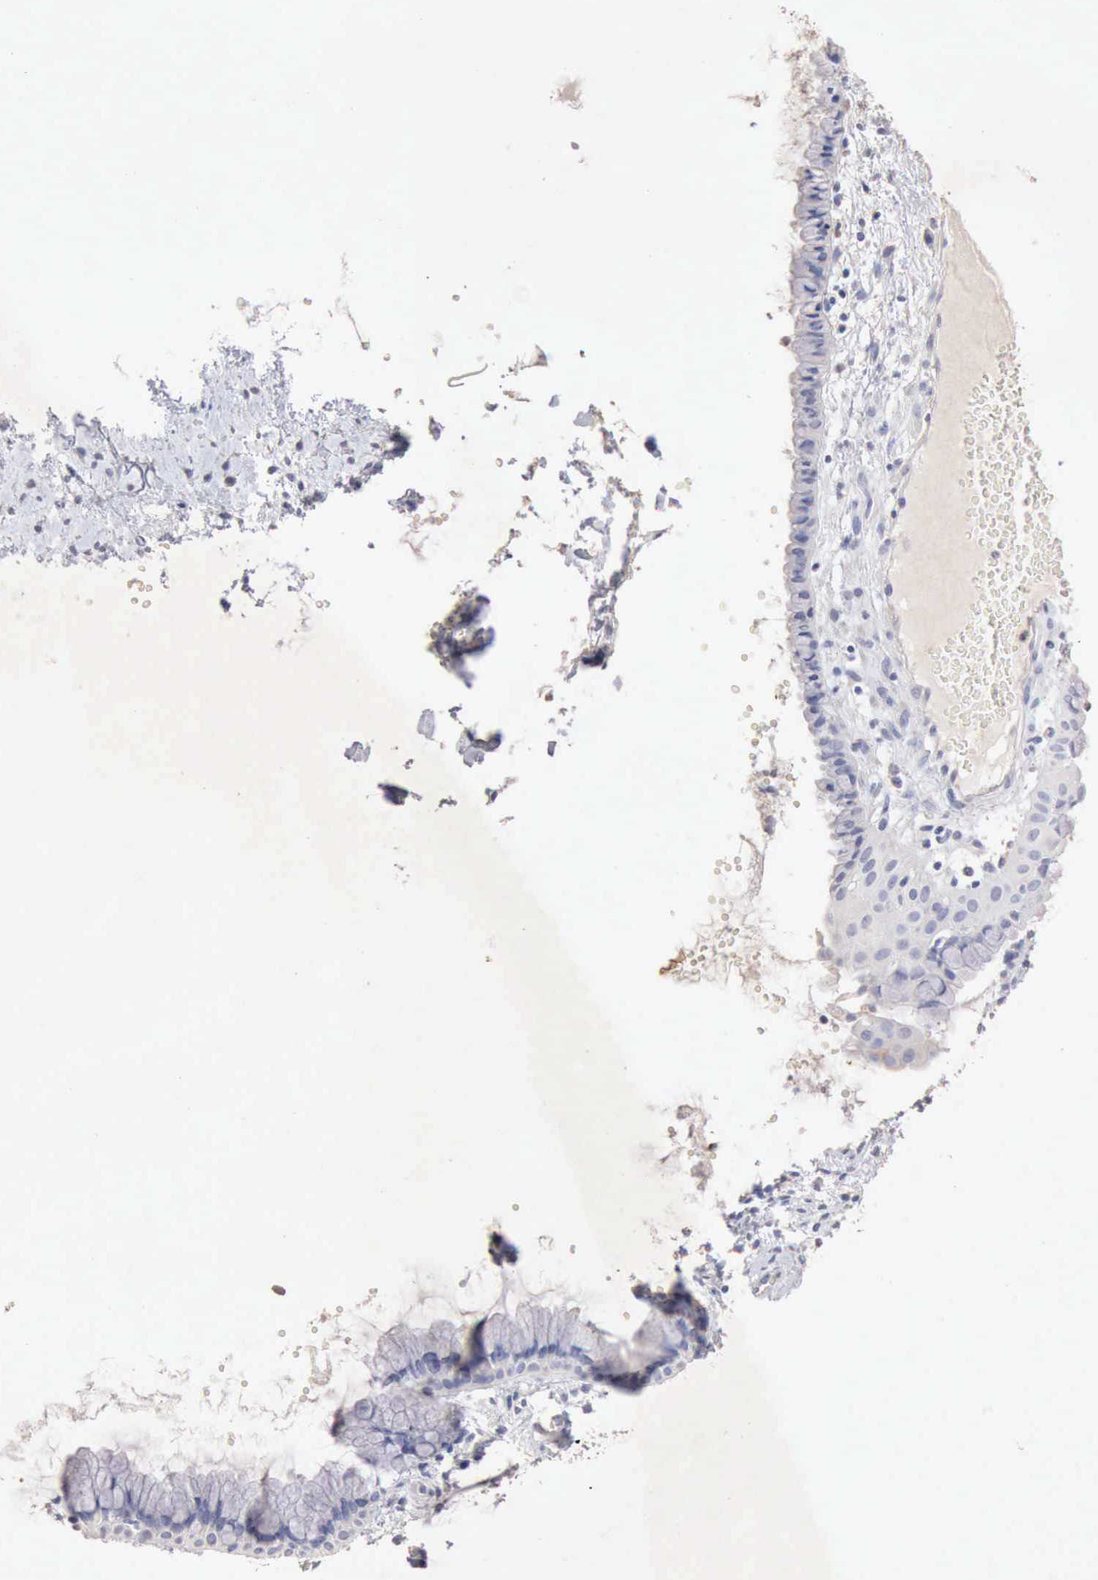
{"staining": {"intensity": "negative", "quantity": "none", "location": "none"}, "tissue": "cervix", "cell_type": "Glandular cells", "image_type": "normal", "snomed": [{"axis": "morphology", "description": "Normal tissue, NOS"}, {"axis": "topography", "description": "Cervix"}], "caption": "The immunohistochemistry (IHC) micrograph has no significant staining in glandular cells of cervix.", "gene": "KRT6B", "patient": {"sex": "female", "age": 39}}